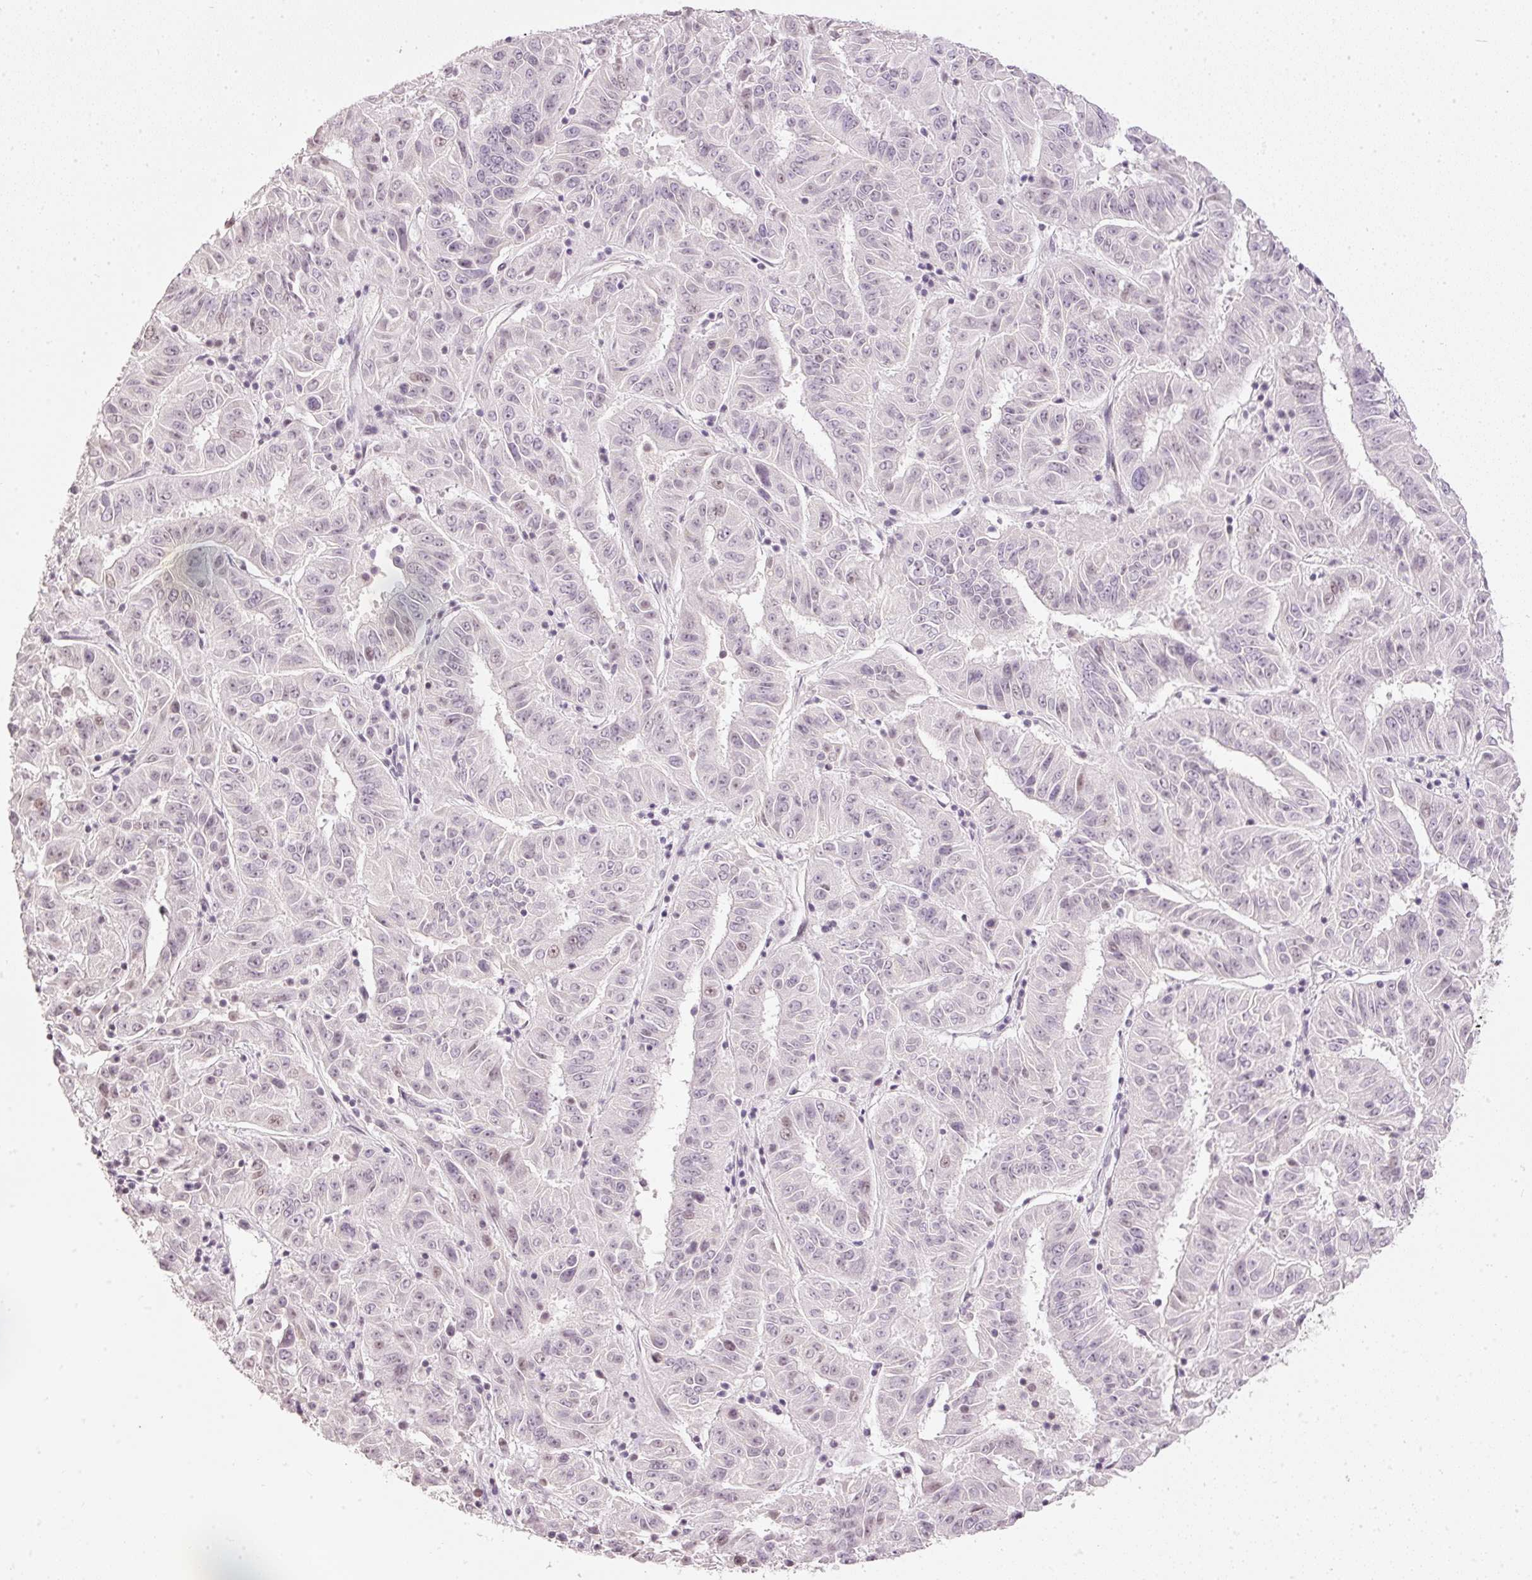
{"staining": {"intensity": "weak", "quantity": "<25%", "location": "nuclear"}, "tissue": "pancreatic cancer", "cell_type": "Tumor cells", "image_type": "cancer", "snomed": [{"axis": "morphology", "description": "Adenocarcinoma, NOS"}, {"axis": "topography", "description": "Pancreas"}], "caption": "The micrograph demonstrates no significant staining in tumor cells of pancreatic cancer (adenocarcinoma). Nuclei are stained in blue.", "gene": "NRDE2", "patient": {"sex": "male", "age": 63}}